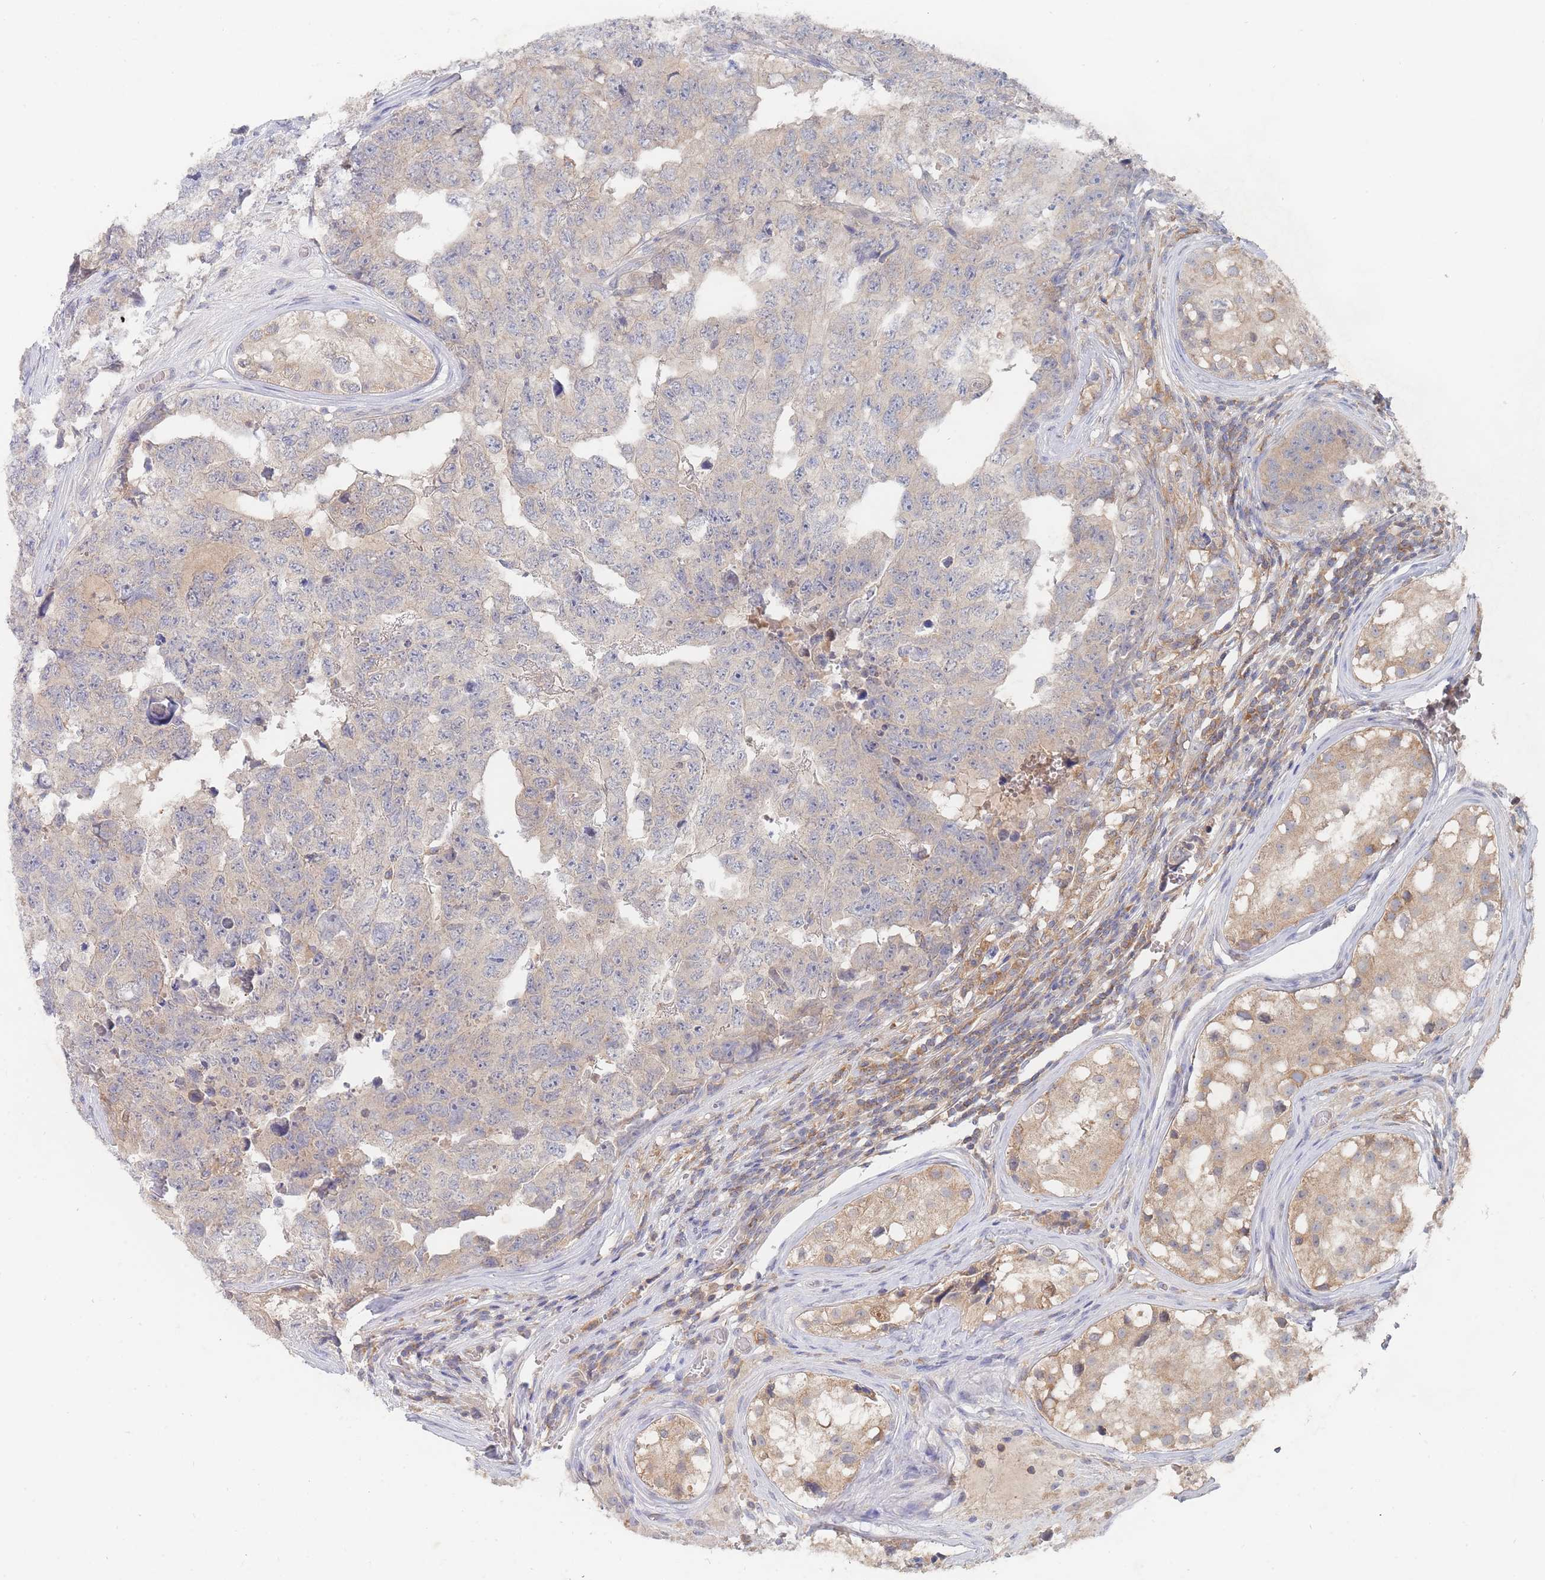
{"staining": {"intensity": "negative", "quantity": "none", "location": "none"}, "tissue": "testis cancer", "cell_type": "Tumor cells", "image_type": "cancer", "snomed": [{"axis": "morphology", "description": "Carcinoma, Embryonal, NOS"}, {"axis": "topography", "description": "Testis"}], "caption": "This is an immunohistochemistry (IHC) histopathology image of testis cancer. There is no expression in tumor cells.", "gene": "PPP6C", "patient": {"sex": "male", "age": 25}}